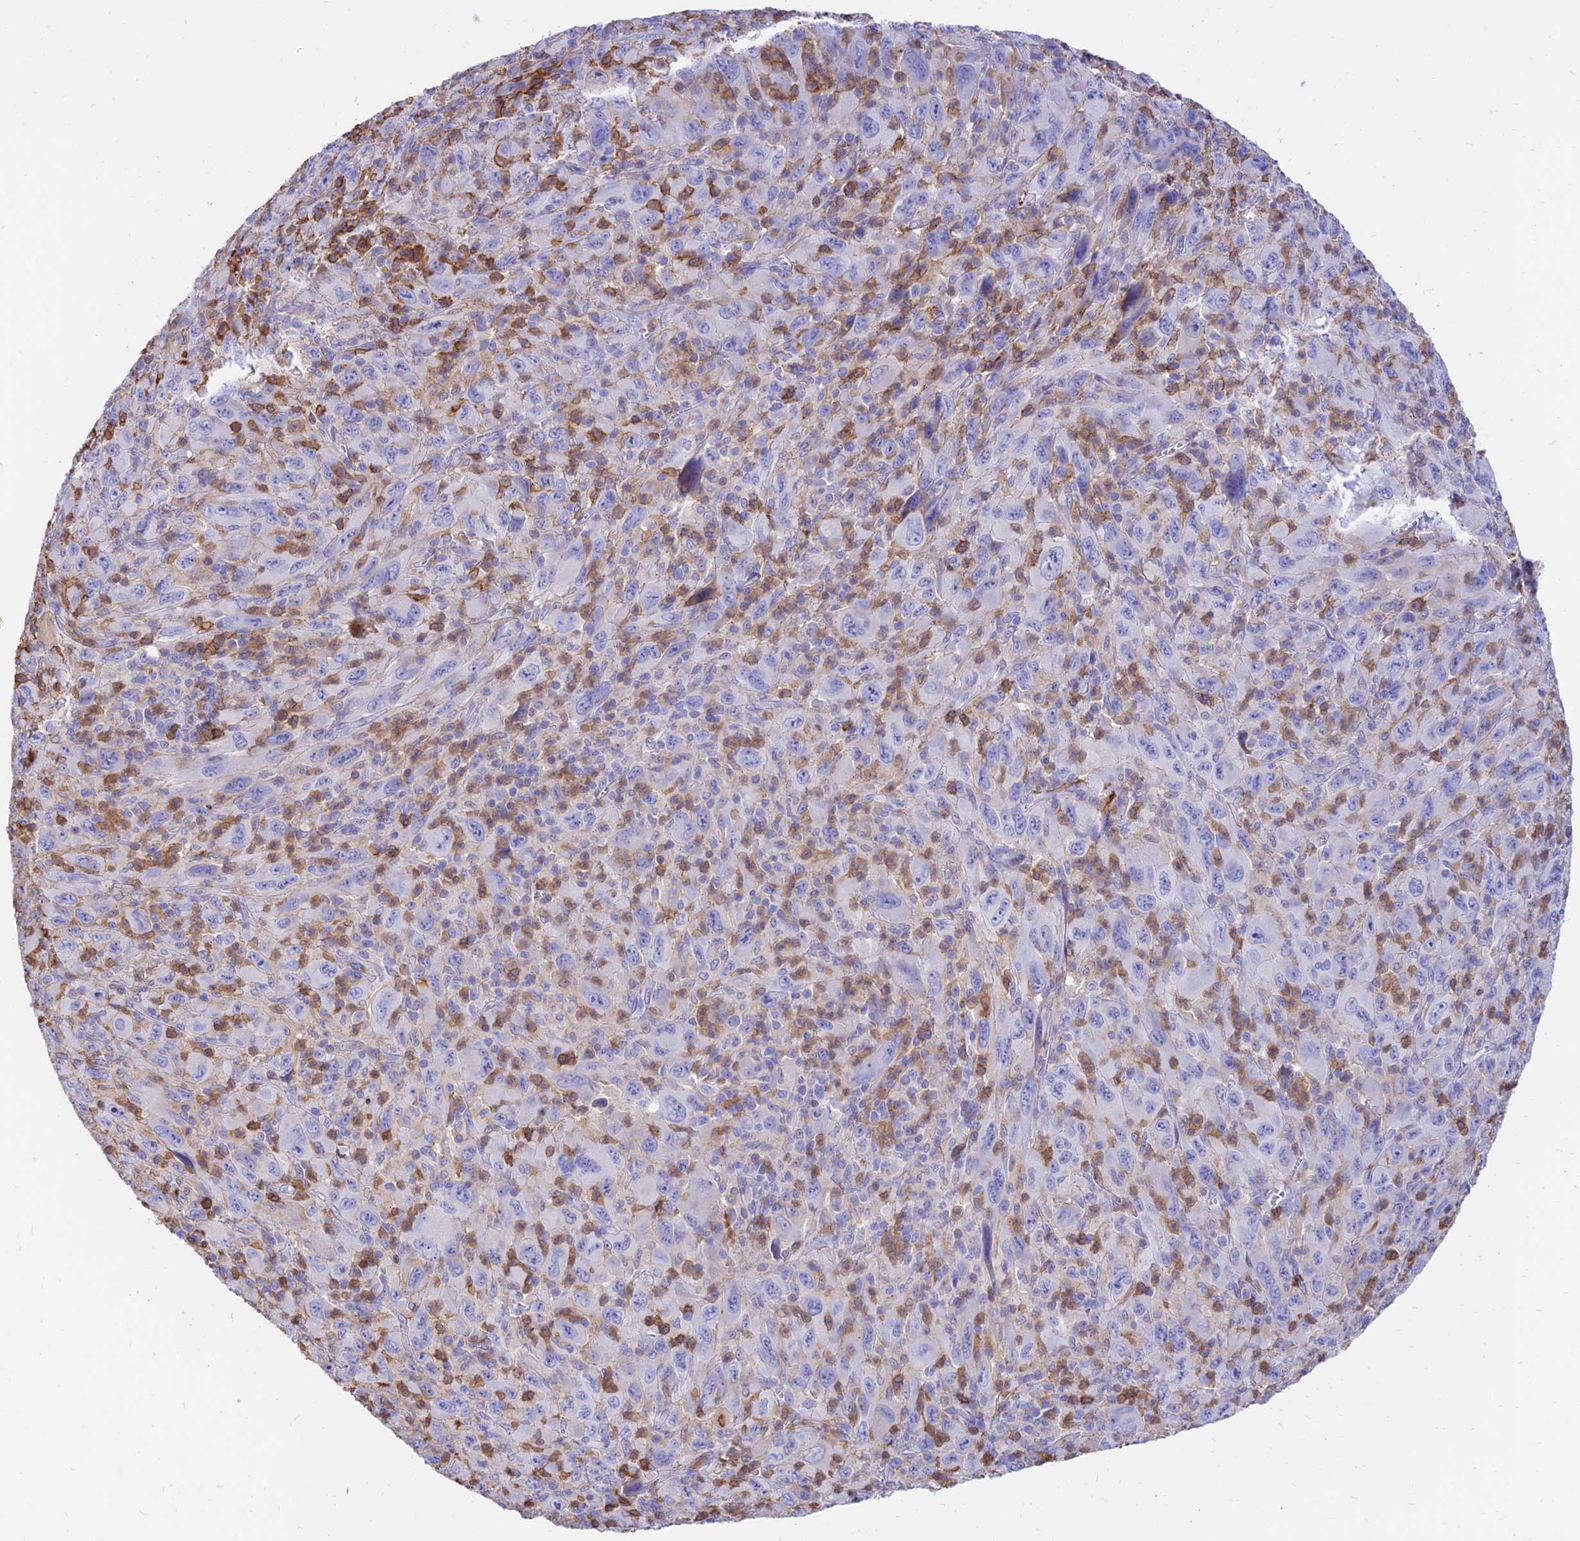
{"staining": {"intensity": "negative", "quantity": "none", "location": "none"}, "tissue": "melanoma", "cell_type": "Tumor cells", "image_type": "cancer", "snomed": [{"axis": "morphology", "description": "Malignant melanoma, Metastatic site"}, {"axis": "topography", "description": "Skin"}], "caption": "This photomicrograph is of melanoma stained with immunohistochemistry to label a protein in brown with the nuclei are counter-stained blue. There is no expression in tumor cells.", "gene": "SREK1IP1", "patient": {"sex": "female", "age": 56}}